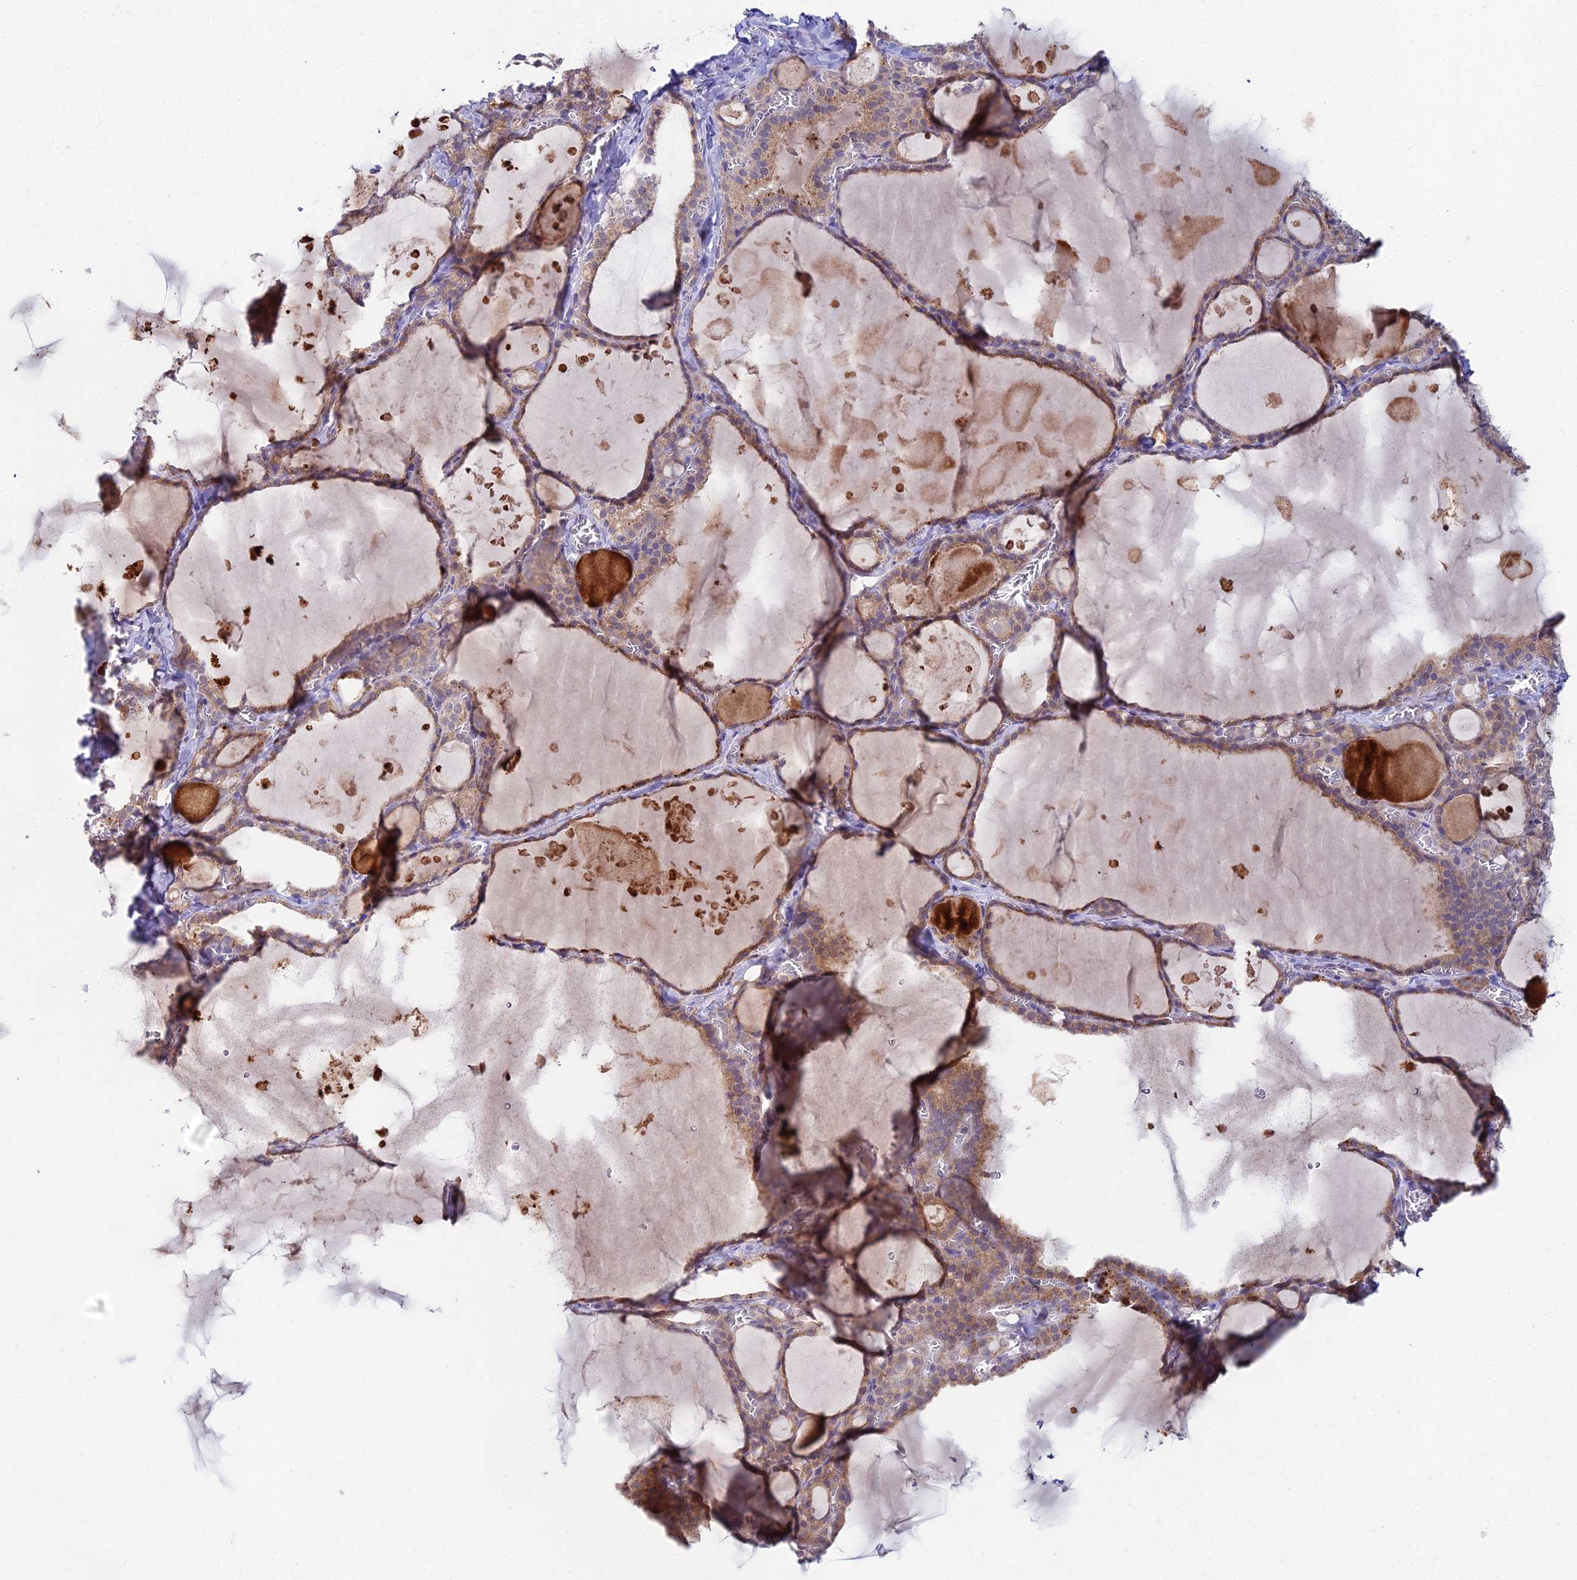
{"staining": {"intensity": "moderate", "quantity": ">75%", "location": "cytoplasmic/membranous"}, "tissue": "thyroid gland", "cell_type": "Glandular cells", "image_type": "normal", "snomed": [{"axis": "morphology", "description": "Normal tissue, NOS"}, {"axis": "topography", "description": "Thyroid gland"}], "caption": "Protein staining reveals moderate cytoplasmic/membranous positivity in approximately >75% of glandular cells in unremarkable thyroid gland.", "gene": "WDR43", "patient": {"sex": "male", "age": 56}}